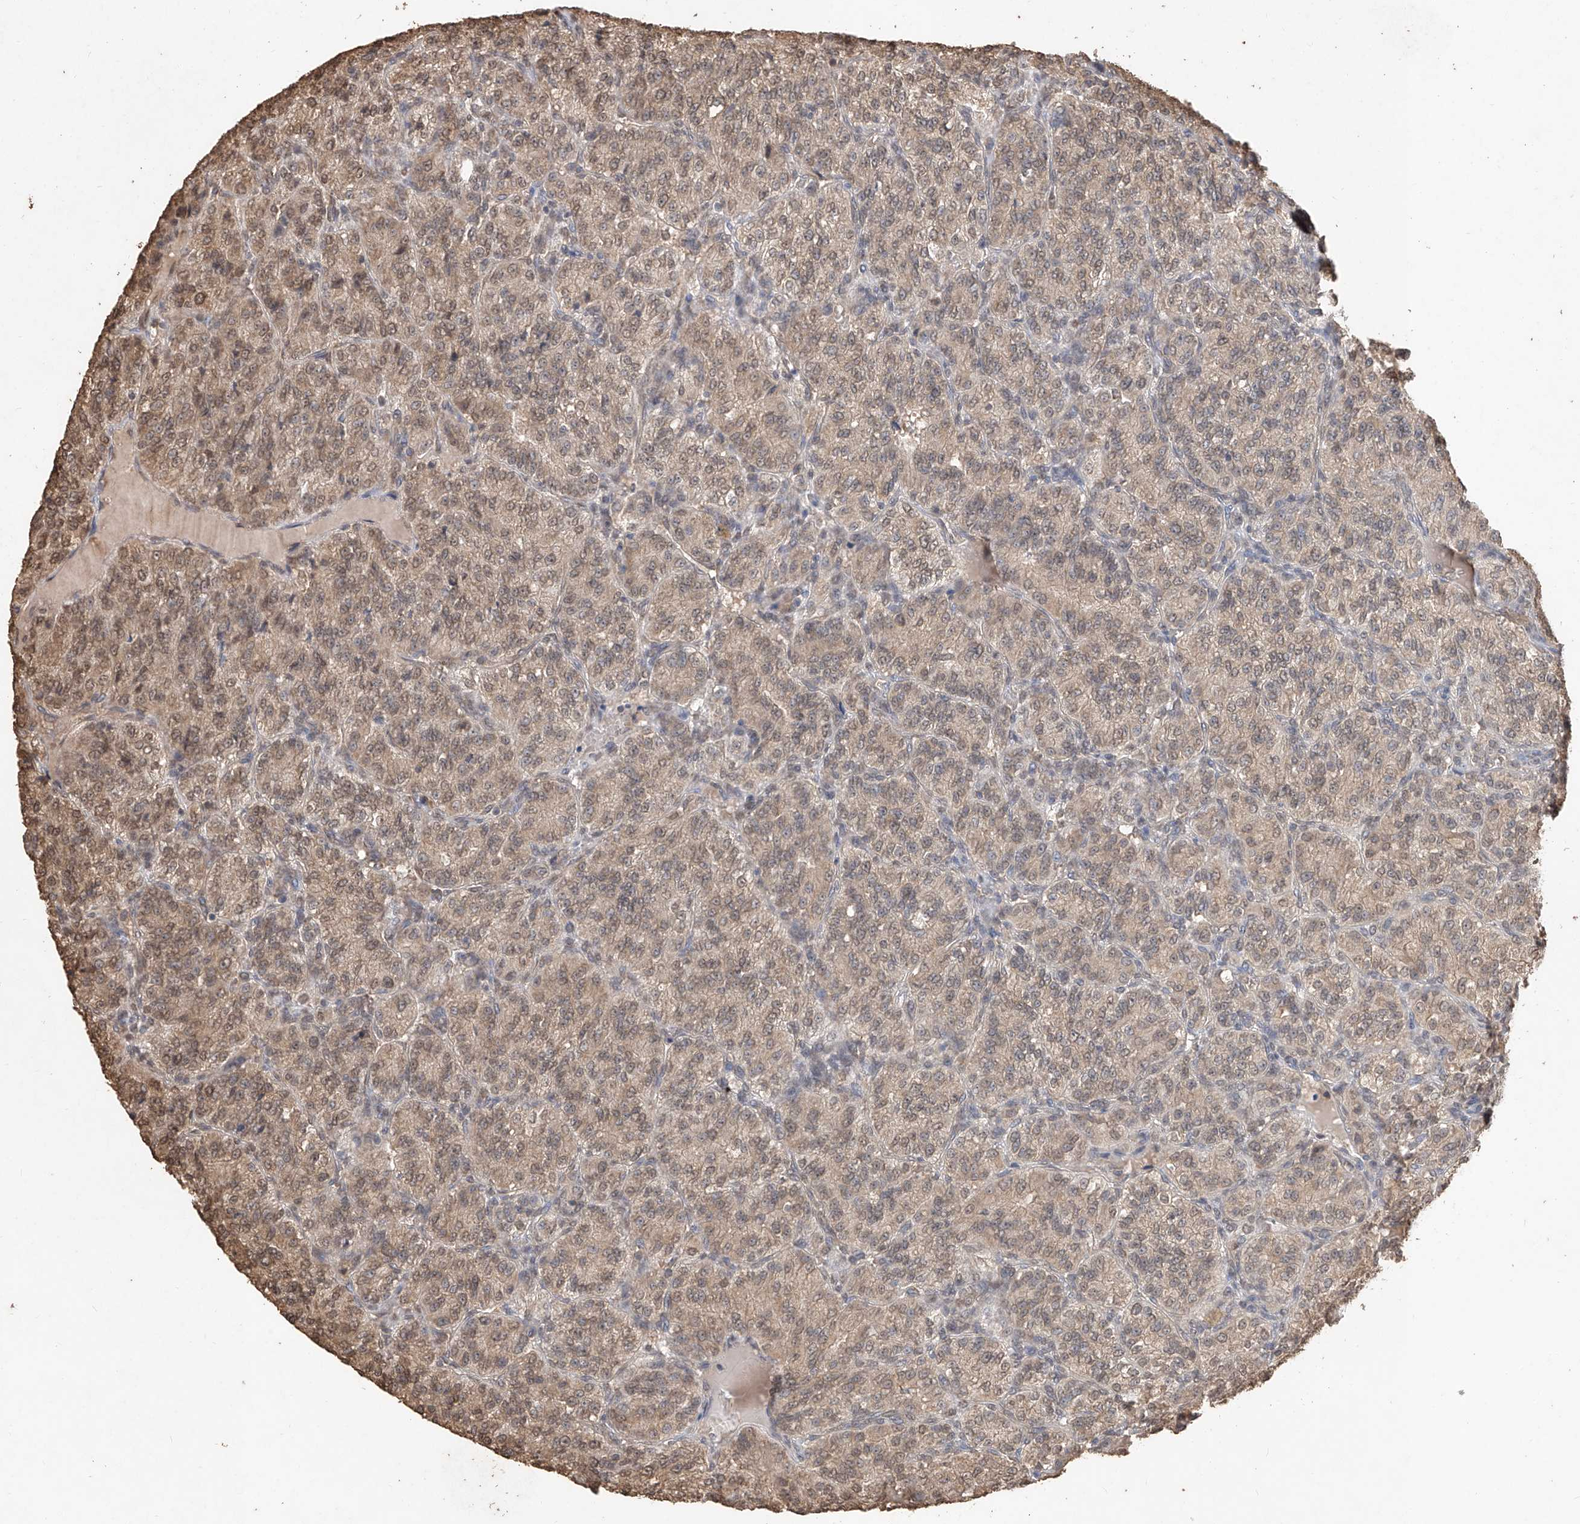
{"staining": {"intensity": "moderate", "quantity": ">75%", "location": "cytoplasmic/membranous,nuclear"}, "tissue": "renal cancer", "cell_type": "Tumor cells", "image_type": "cancer", "snomed": [{"axis": "morphology", "description": "Adenocarcinoma, NOS"}, {"axis": "topography", "description": "Kidney"}], "caption": "Immunohistochemical staining of human renal cancer shows medium levels of moderate cytoplasmic/membranous and nuclear positivity in about >75% of tumor cells. The staining is performed using DAB (3,3'-diaminobenzidine) brown chromogen to label protein expression. The nuclei are counter-stained blue using hematoxylin.", "gene": "ELOVL1", "patient": {"sex": "female", "age": 63}}